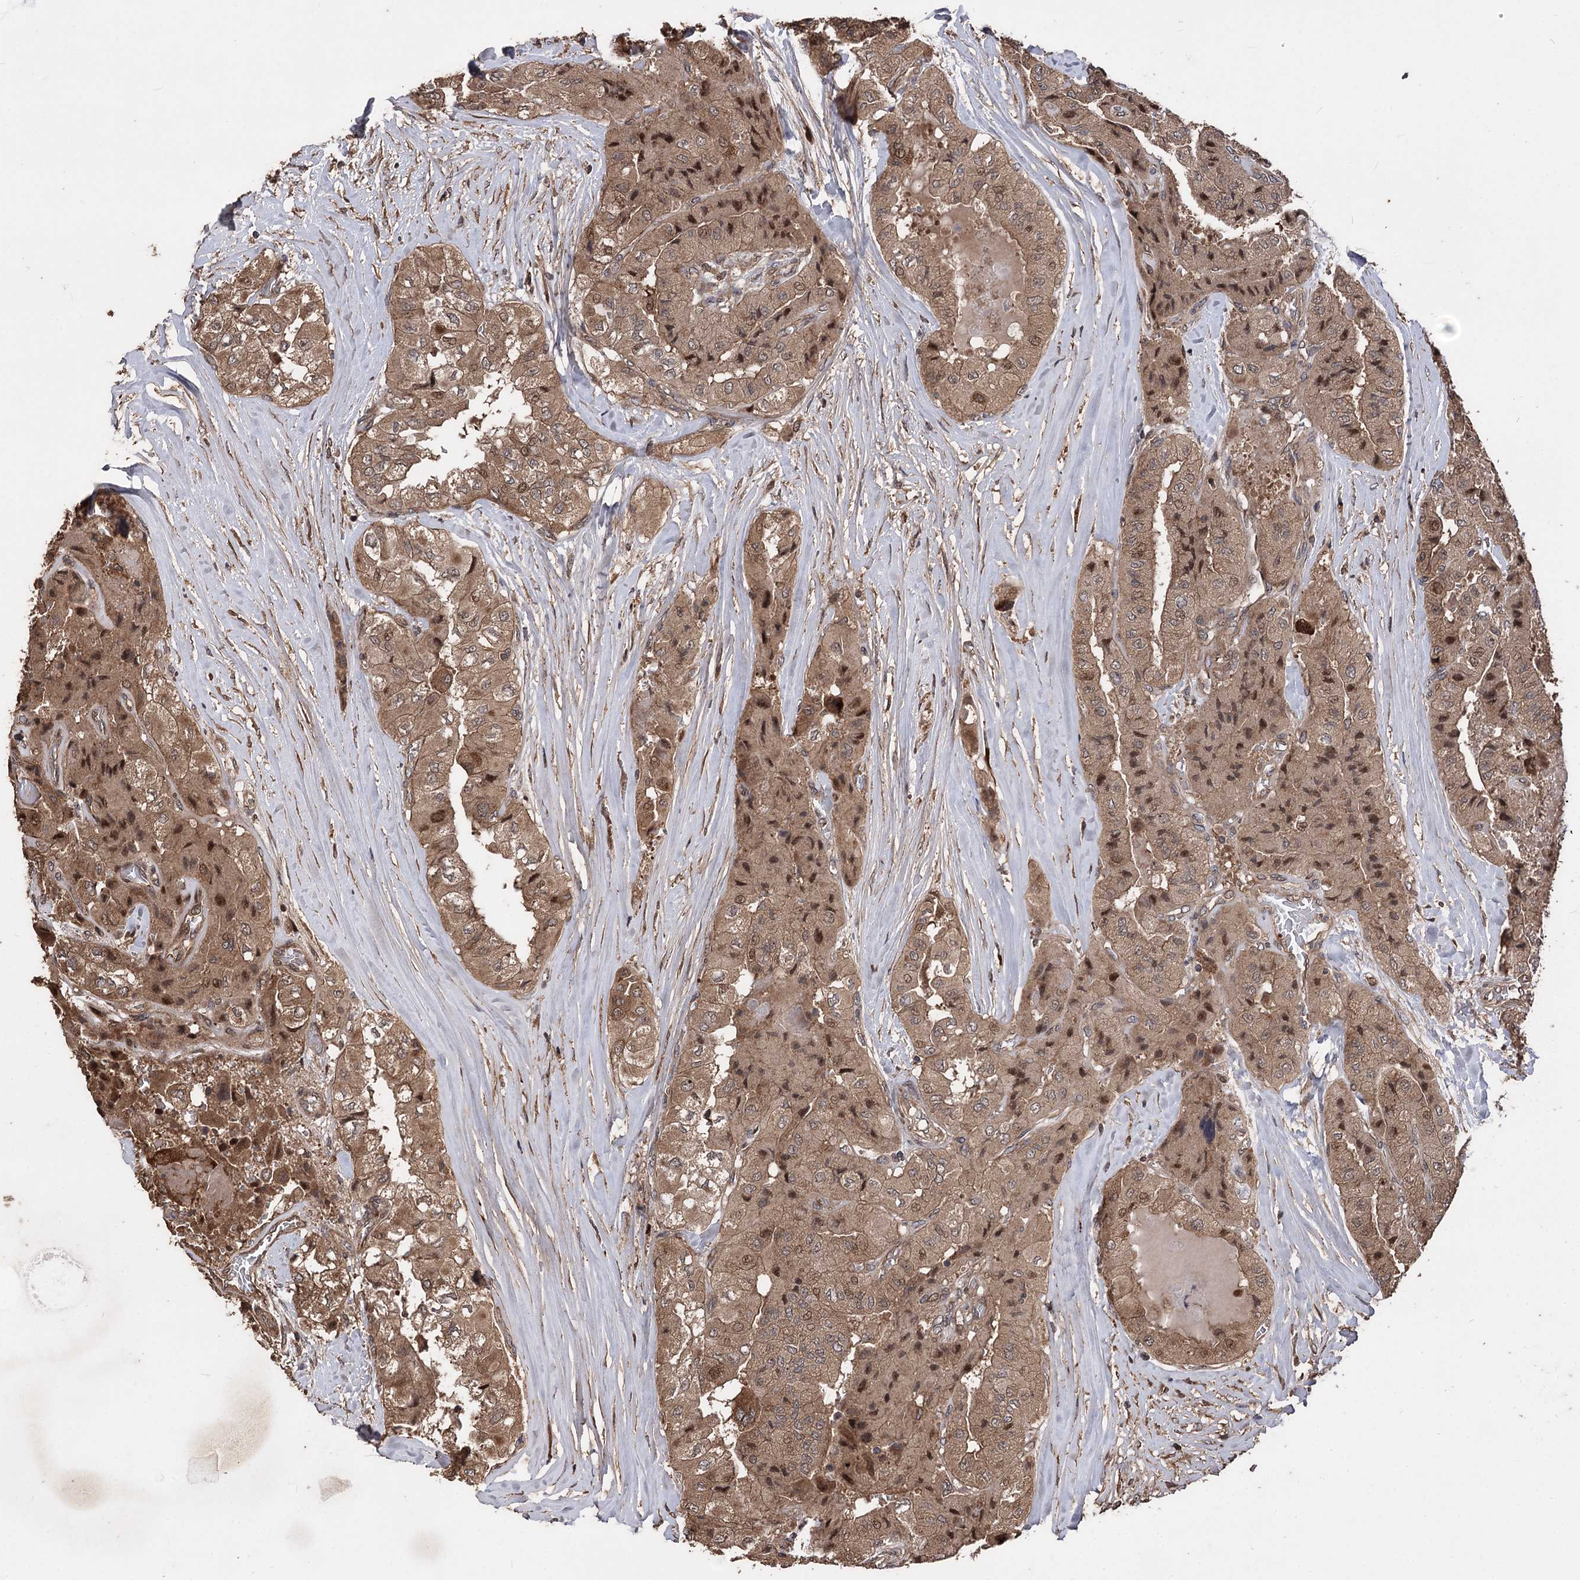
{"staining": {"intensity": "moderate", "quantity": ">75%", "location": "cytoplasmic/membranous,nuclear"}, "tissue": "thyroid cancer", "cell_type": "Tumor cells", "image_type": "cancer", "snomed": [{"axis": "morphology", "description": "Papillary adenocarcinoma, NOS"}, {"axis": "topography", "description": "Thyroid gland"}], "caption": "About >75% of tumor cells in thyroid papillary adenocarcinoma show moderate cytoplasmic/membranous and nuclear protein staining as visualized by brown immunohistochemical staining.", "gene": "RASSF3", "patient": {"sex": "female", "age": 59}}